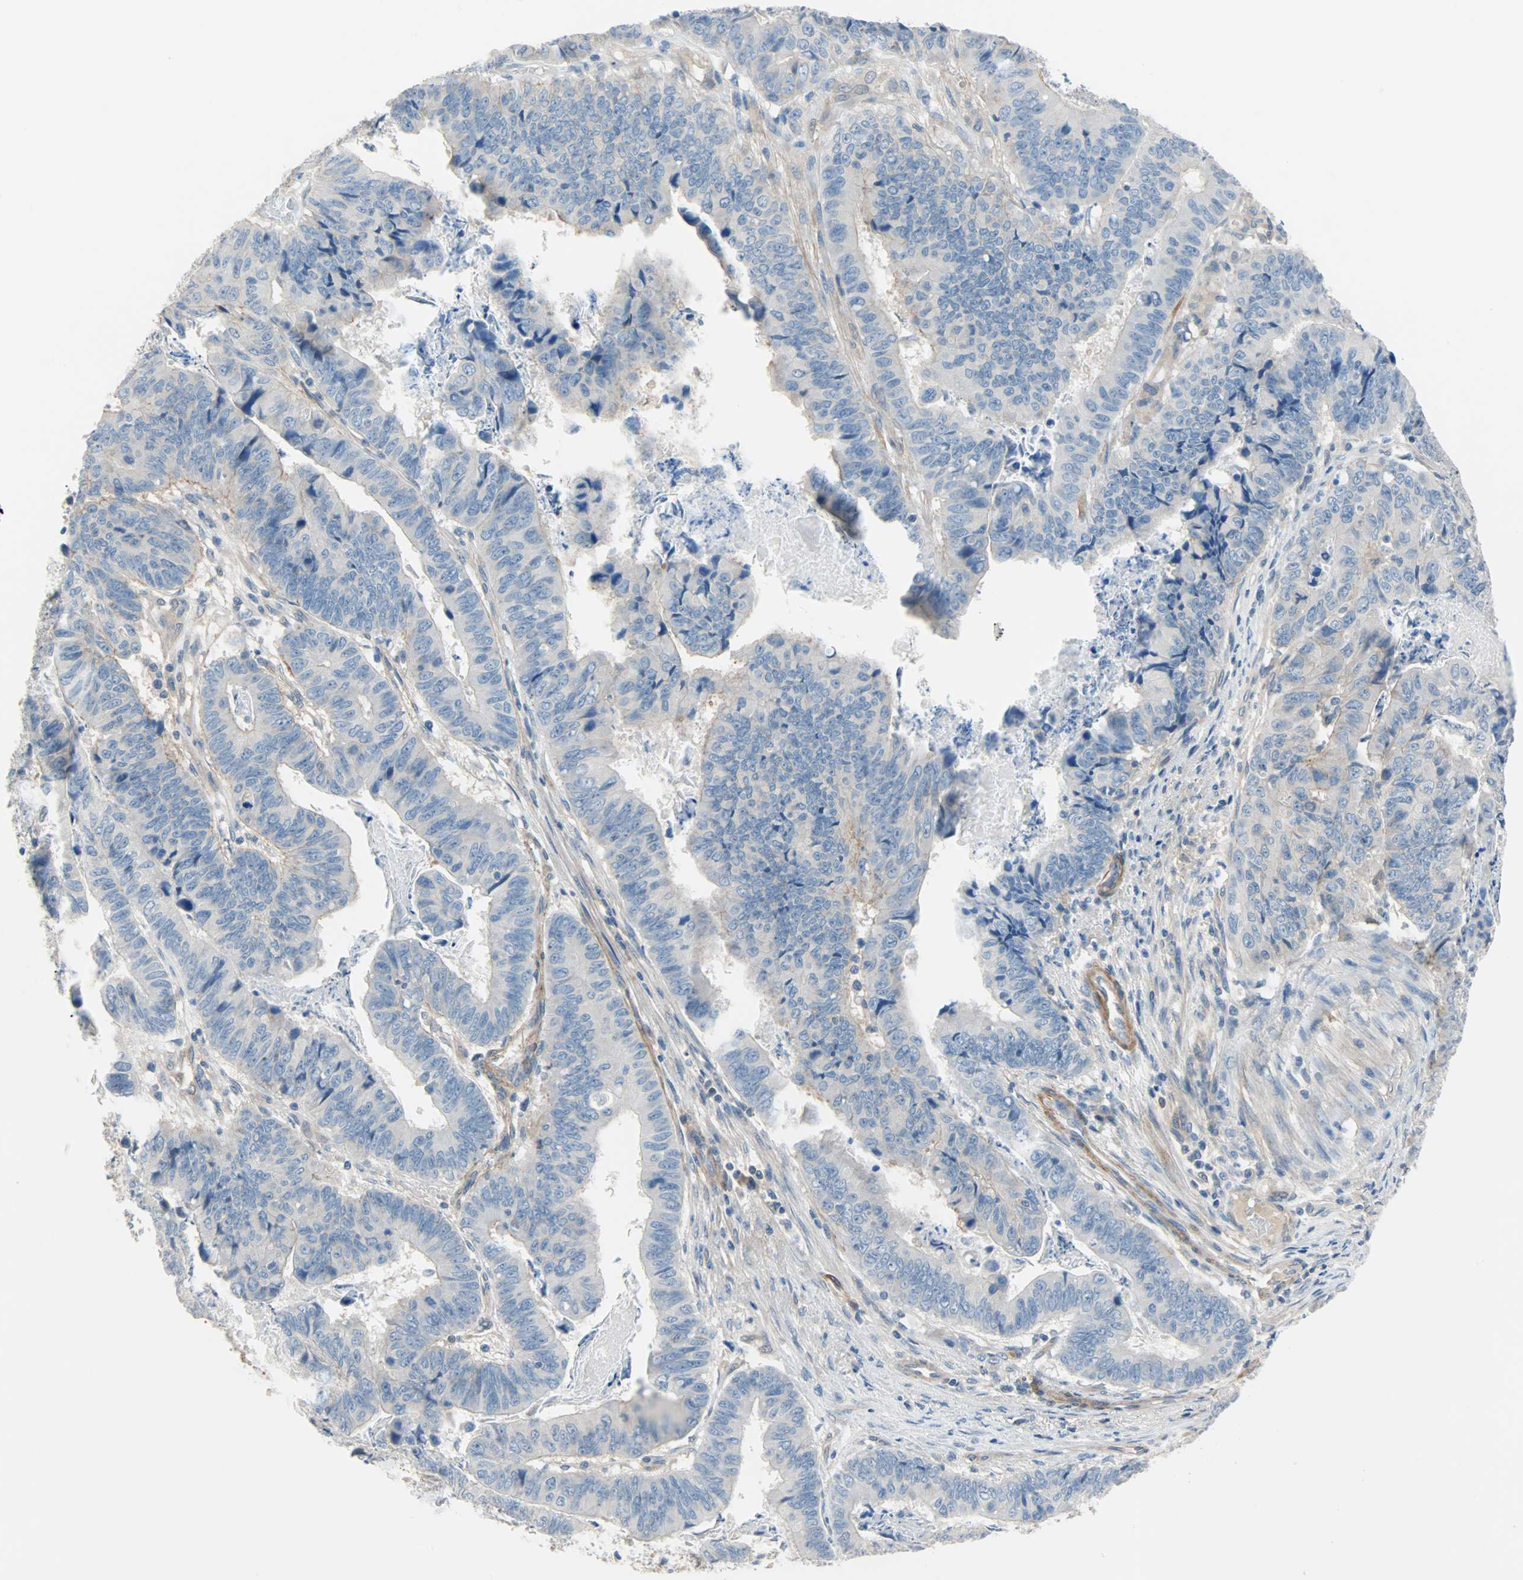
{"staining": {"intensity": "weak", "quantity": "<25%", "location": "cytoplasmic/membranous"}, "tissue": "stomach cancer", "cell_type": "Tumor cells", "image_type": "cancer", "snomed": [{"axis": "morphology", "description": "Adenocarcinoma, NOS"}, {"axis": "topography", "description": "Stomach, lower"}], "caption": "High power microscopy image of an immunohistochemistry image of stomach cancer, revealing no significant staining in tumor cells.", "gene": "TNFRSF12A", "patient": {"sex": "male", "age": 77}}